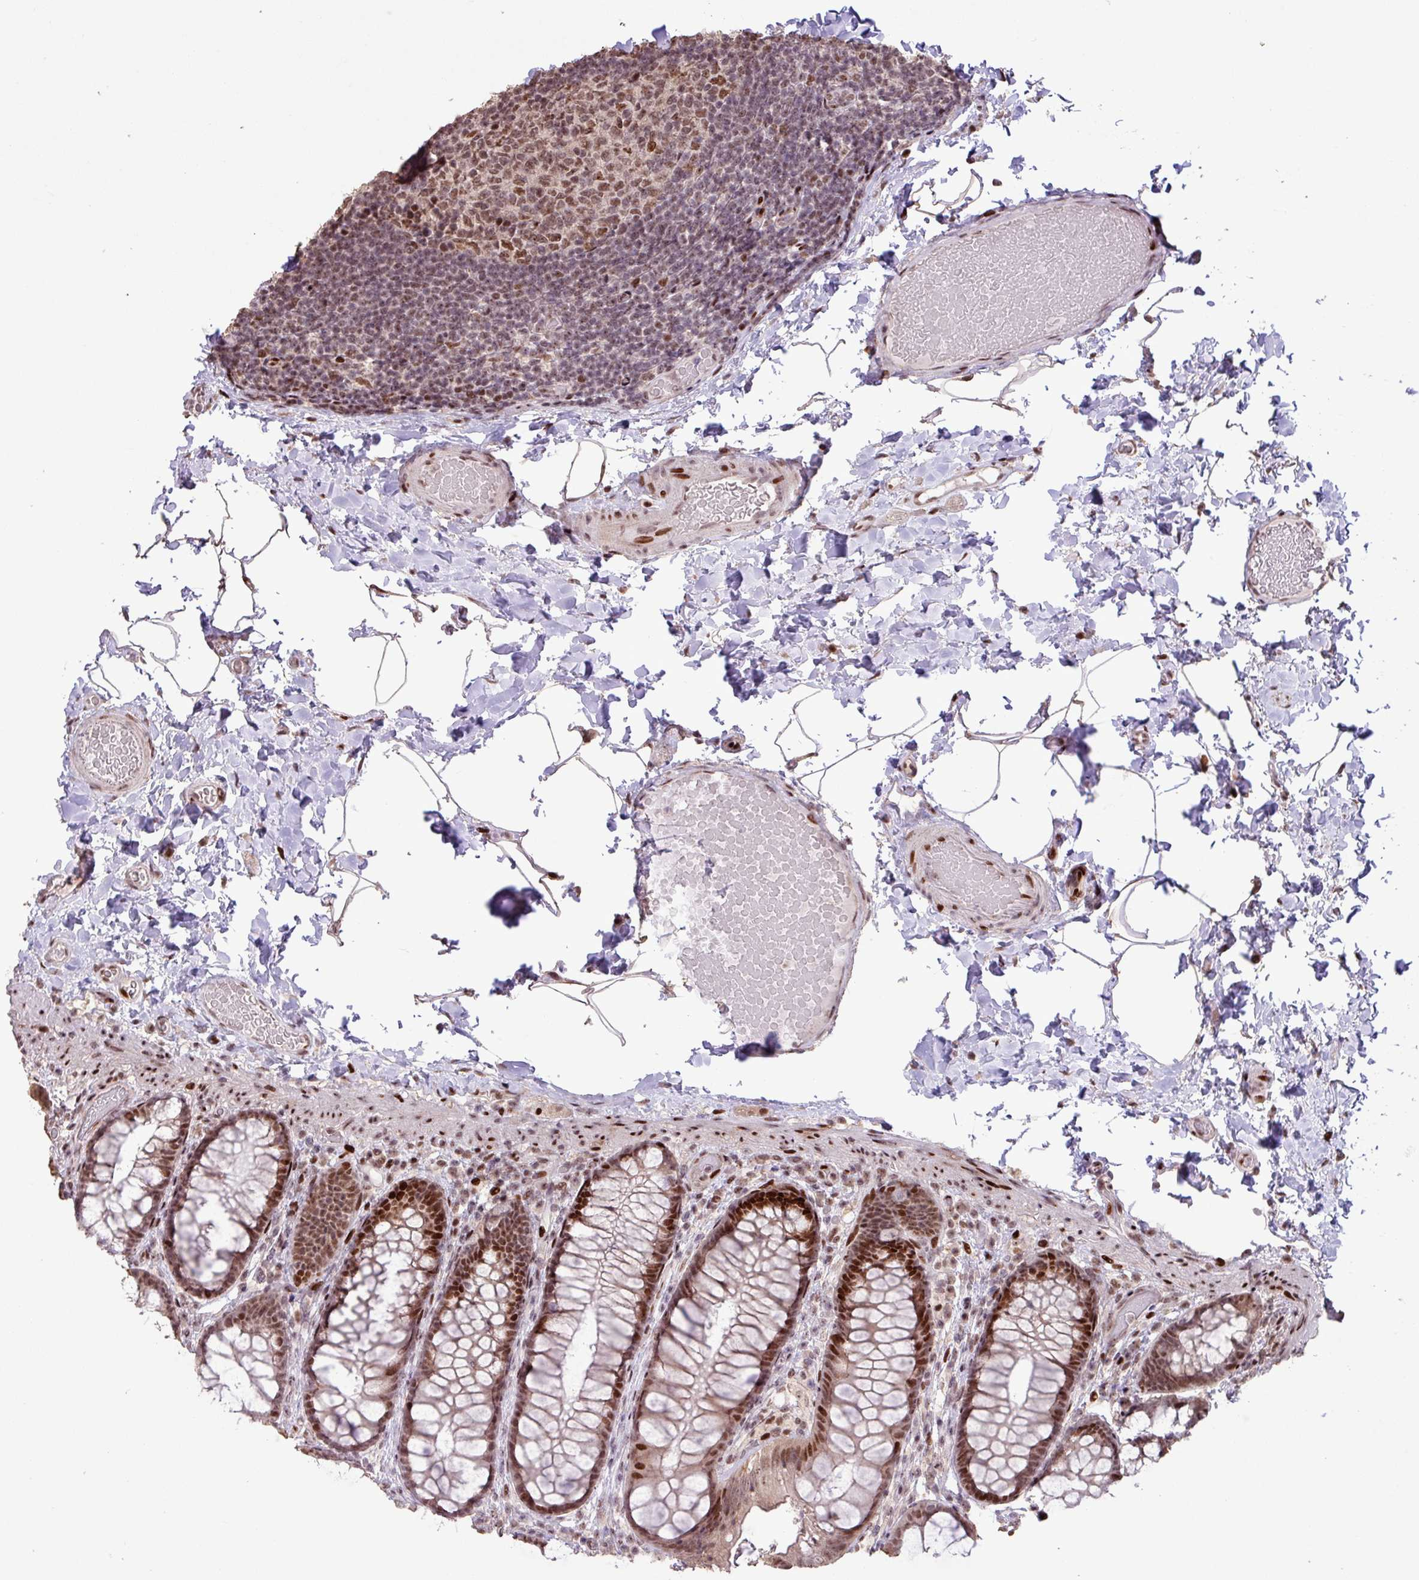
{"staining": {"intensity": "moderate", "quantity": ">75%", "location": "nuclear"}, "tissue": "colon", "cell_type": "Endothelial cells", "image_type": "normal", "snomed": [{"axis": "morphology", "description": "Normal tissue, NOS"}, {"axis": "topography", "description": "Colon"}], "caption": "Immunohistochemical staining of unremarkable human colon reveals medium levels of moderate nuclear positivity in approximately >75% of endothelial cells.", "gene": "ZNF709", "patient": {"sex": "male", "age": 46}}